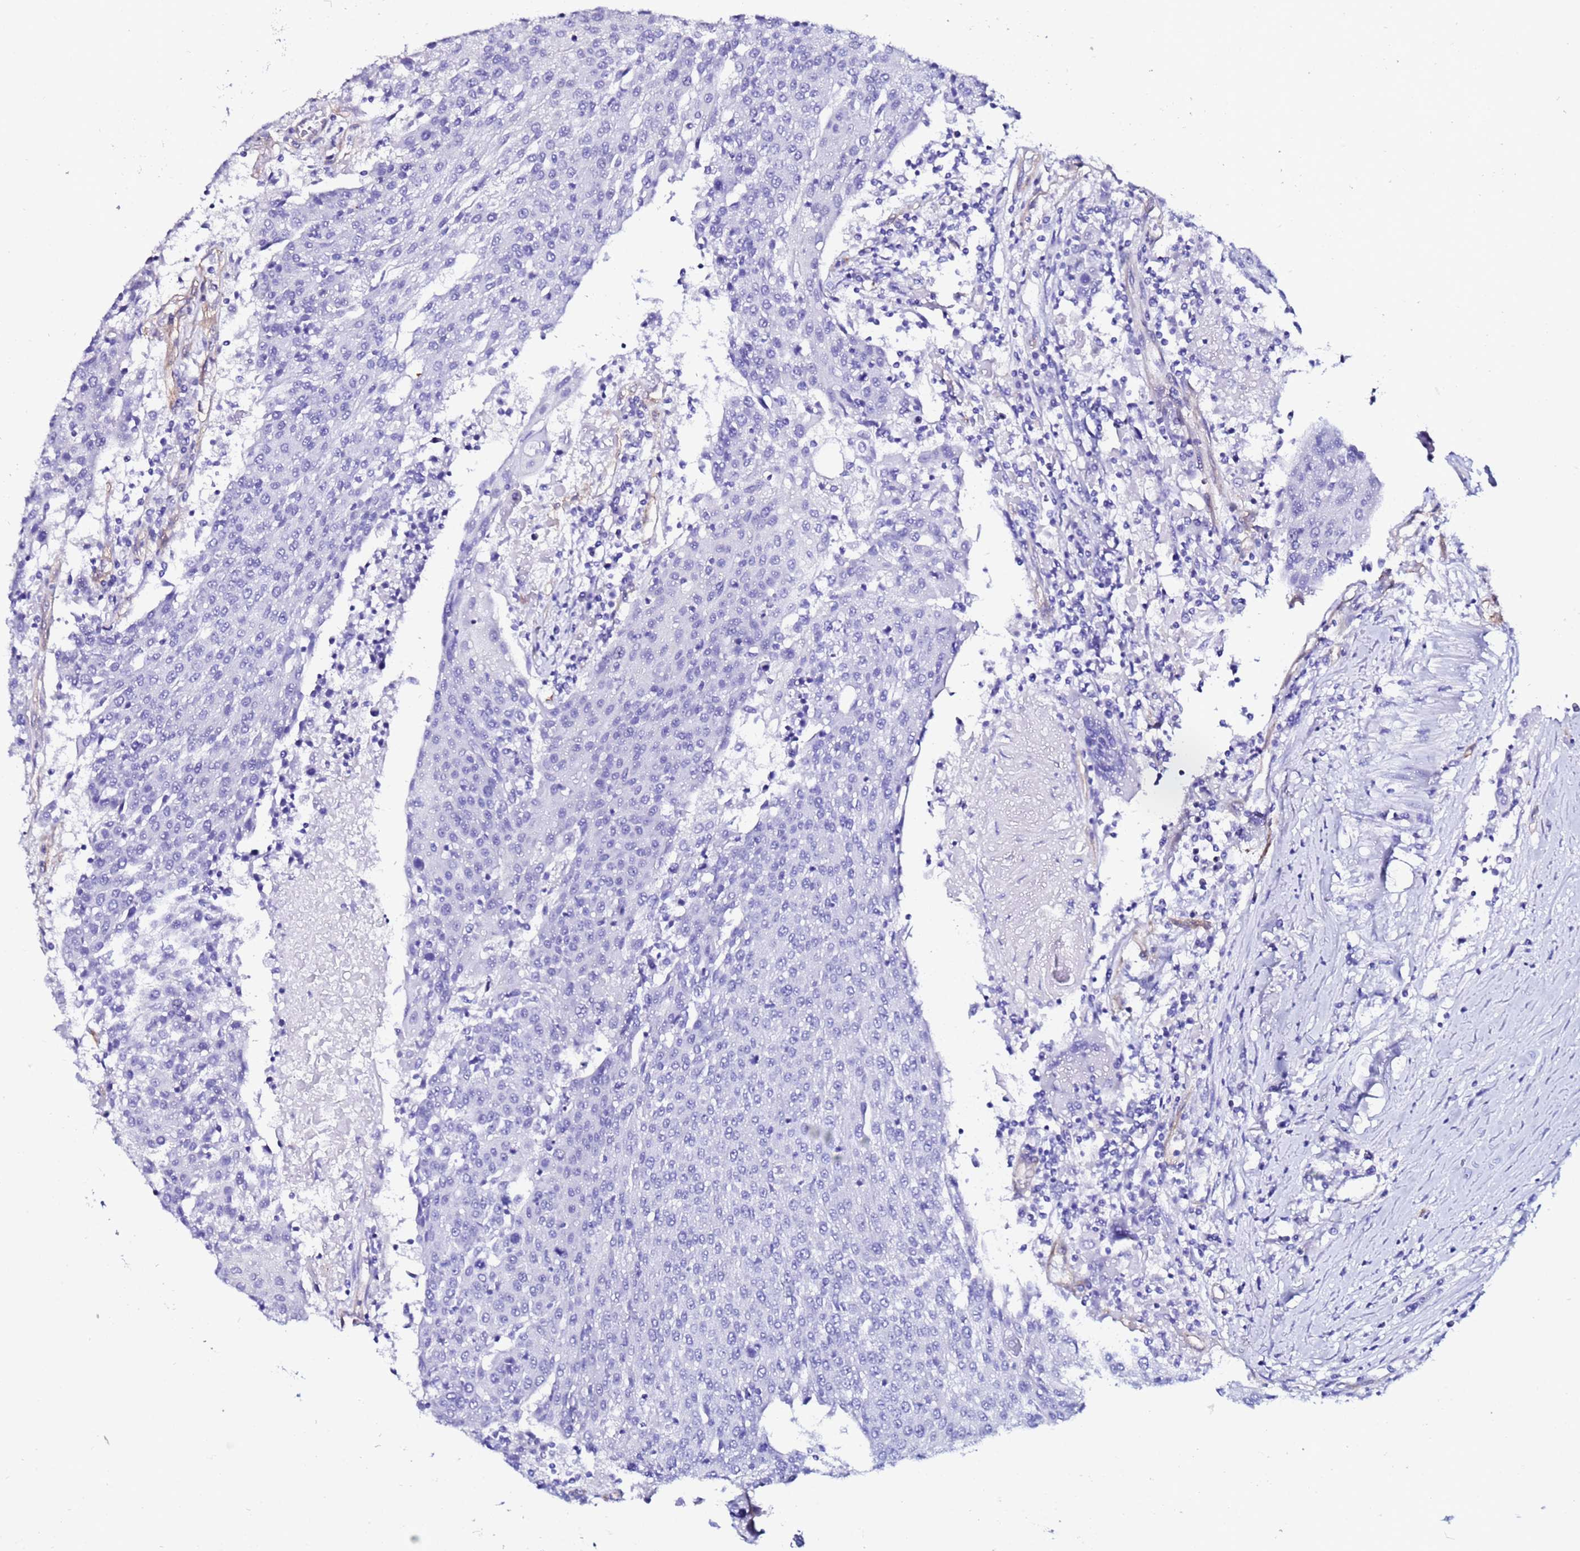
{"staining": {"intensity": "negative", "quantity": "none", "location": "none"}, "tissue": "urothelial cancer", "cell_type": "Tumor cells", "image_type": "cancer", "snomed": [{"axis": "morphology", "description": "Urothelial carcinoma, High grade"}, {"axis": "topography", "description": "Urinary bladder"}], "caption": "A photomicrograph of urothelial cancer stained for a protein shows no brown staining in tumor cells.", "gene": "DEFB104A", "patient": {"sex": "female", "age": 85}}